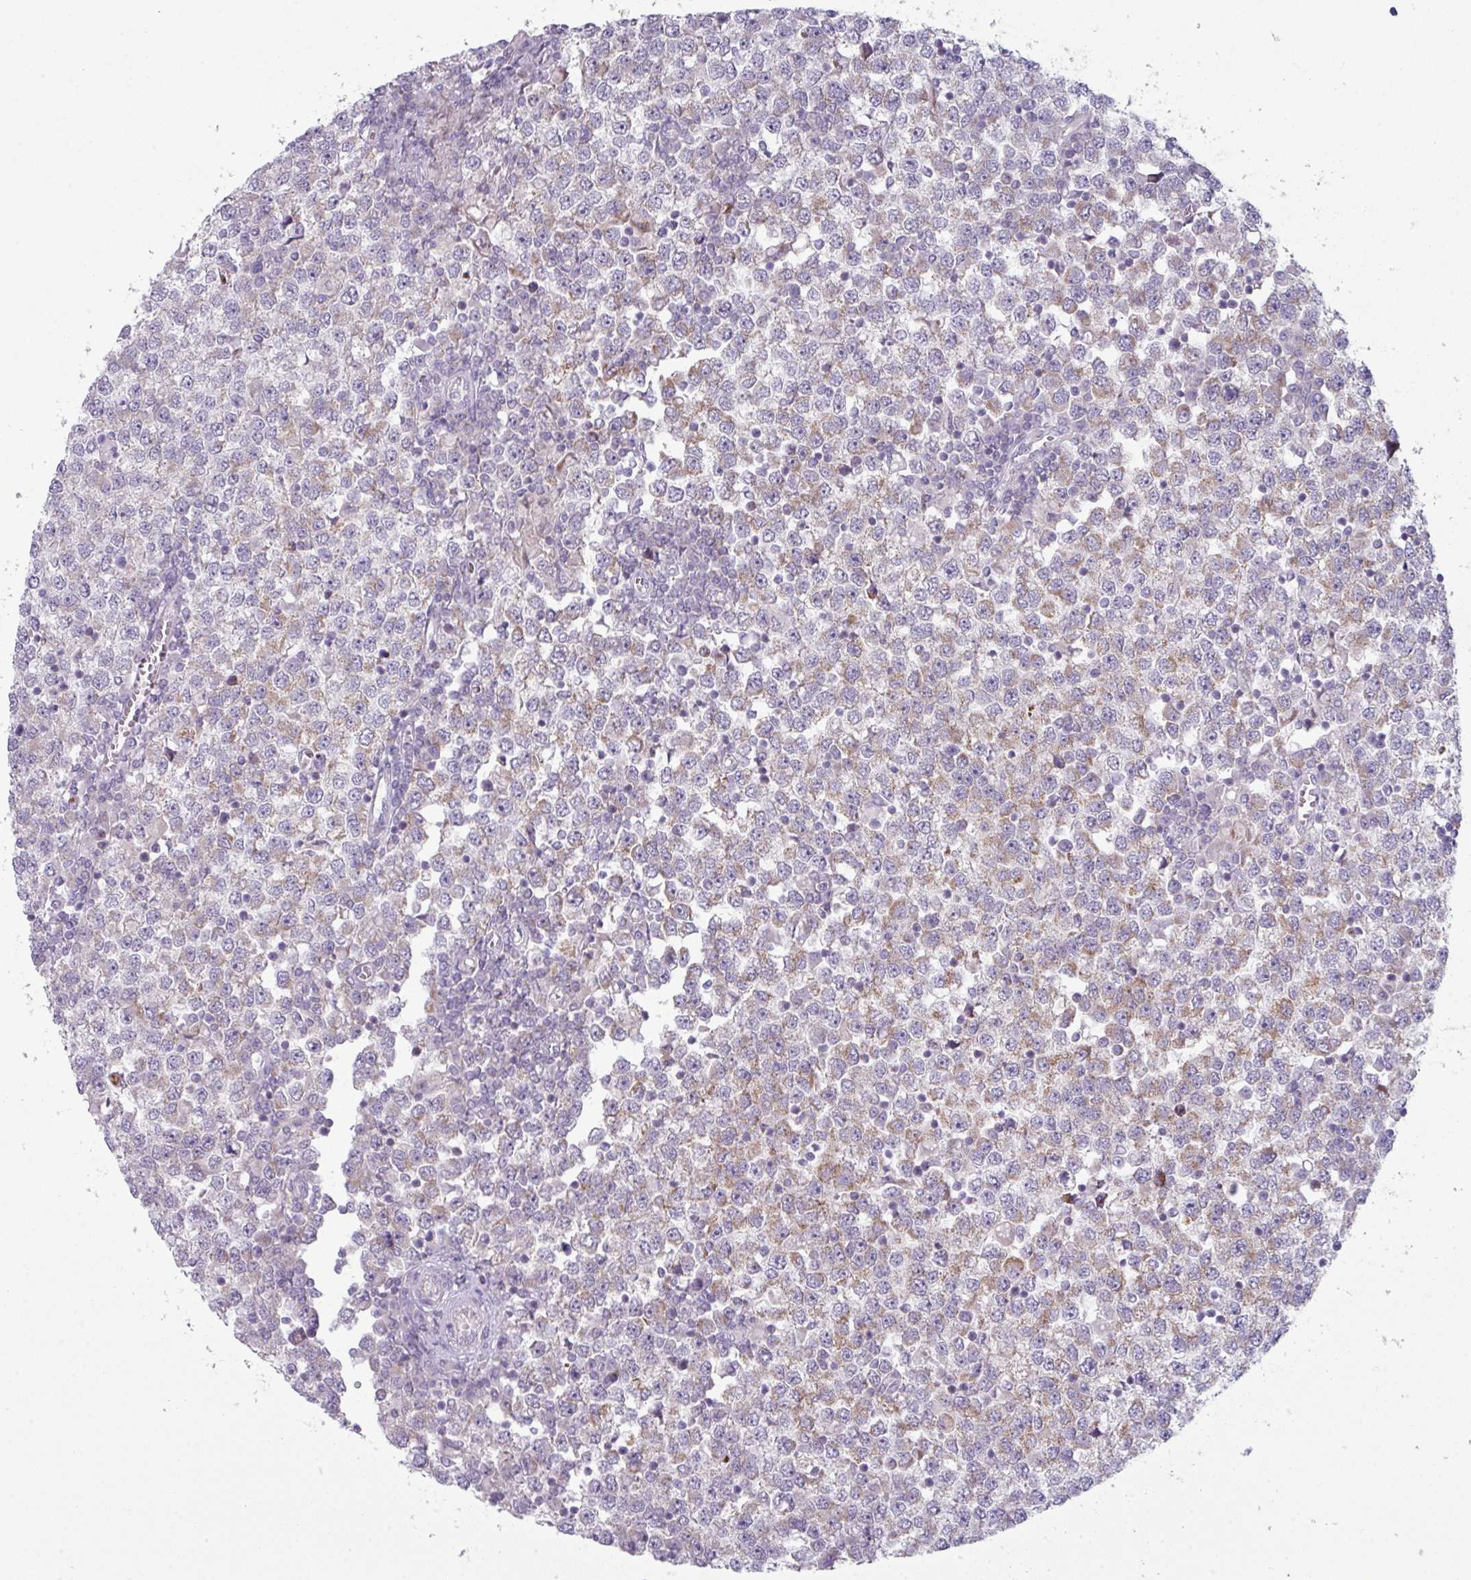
{"staining": {"intensity": "weak", "quantity": ">75%", "location": "cytoplasmic/membranous"}, "tissue": "testis cancer", "cell_type": "Tumor cells", "image_type": "cancer", "snomed": [{"axis": "morphology", "description": "Seminoma, NOS"}, {"axis": "topography", "description": "Testis"}], "caption": "Brown immunohistochemical staining in human testis seminoma reveals weak cytoplasmic/membranous expression in about >75% of tumor cells.", "gene": "ZNF615", "patient": {"sex": "male", "age": 65}}